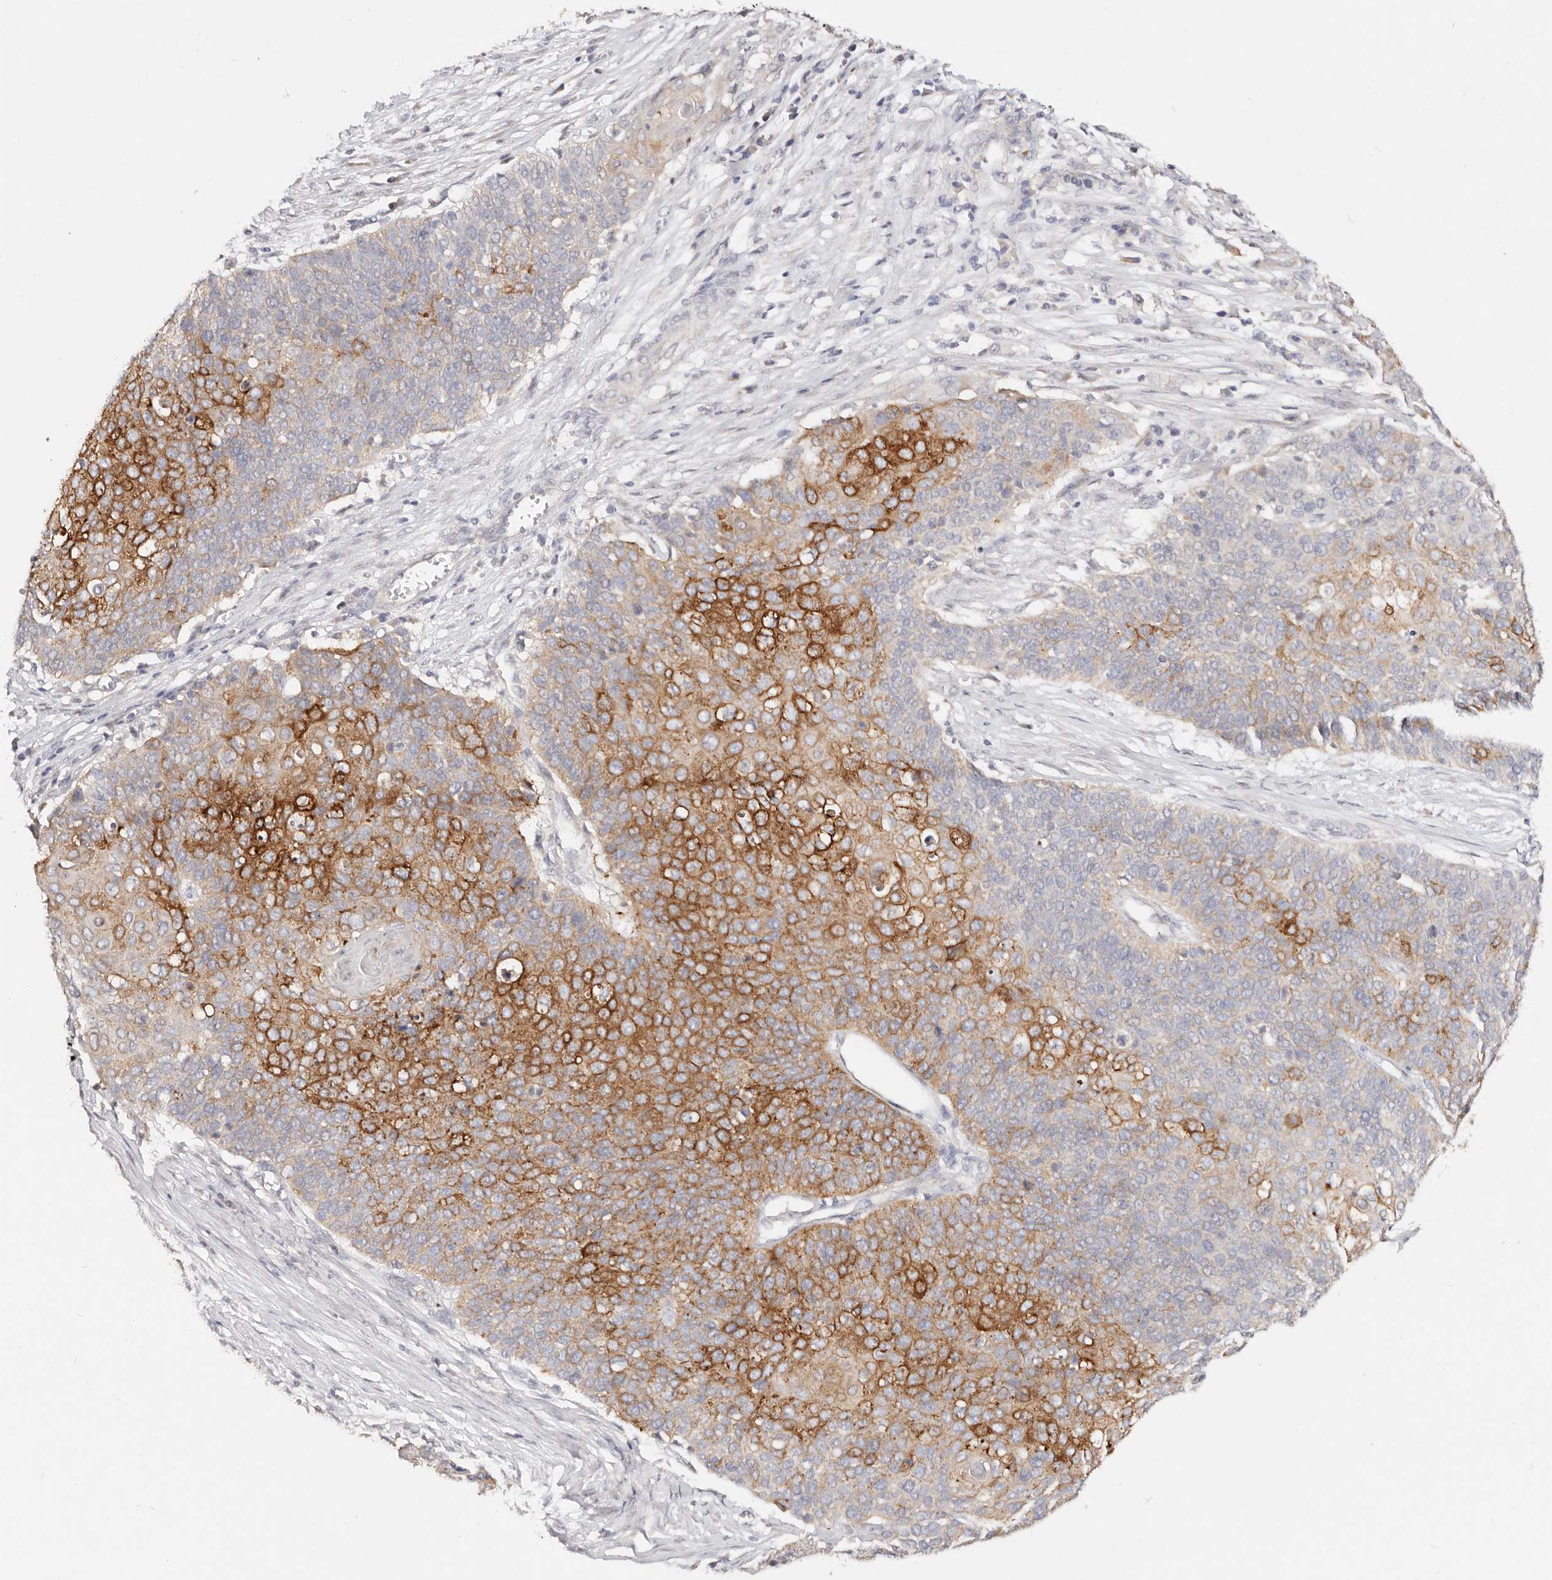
{"staining": {"intensity": "moderate", "quantity": ">75%", "location": "cytoplasmic/membranous"}, "tissue": "cervical cancer", "cell_type": "Tumor cells", "image_type": "cancer", "snomed": [{"axis": "morphology", "description": "Squamous cell carcinoma, NOS"}, {"axis": "topography", "description": "Cervix"}], "caption": "A brown stain highlights moderate cytoplasmic/membranous expression of a protein in squamous cell carcinoma (cervical) tumor cells. The staining is performed using DAB brown chromogen to label protein expression. The nuclei are counter-stained blue using hematoxylin.", "gene": "VIPAS39", "patient": {"sex": "female", "age": 39}}